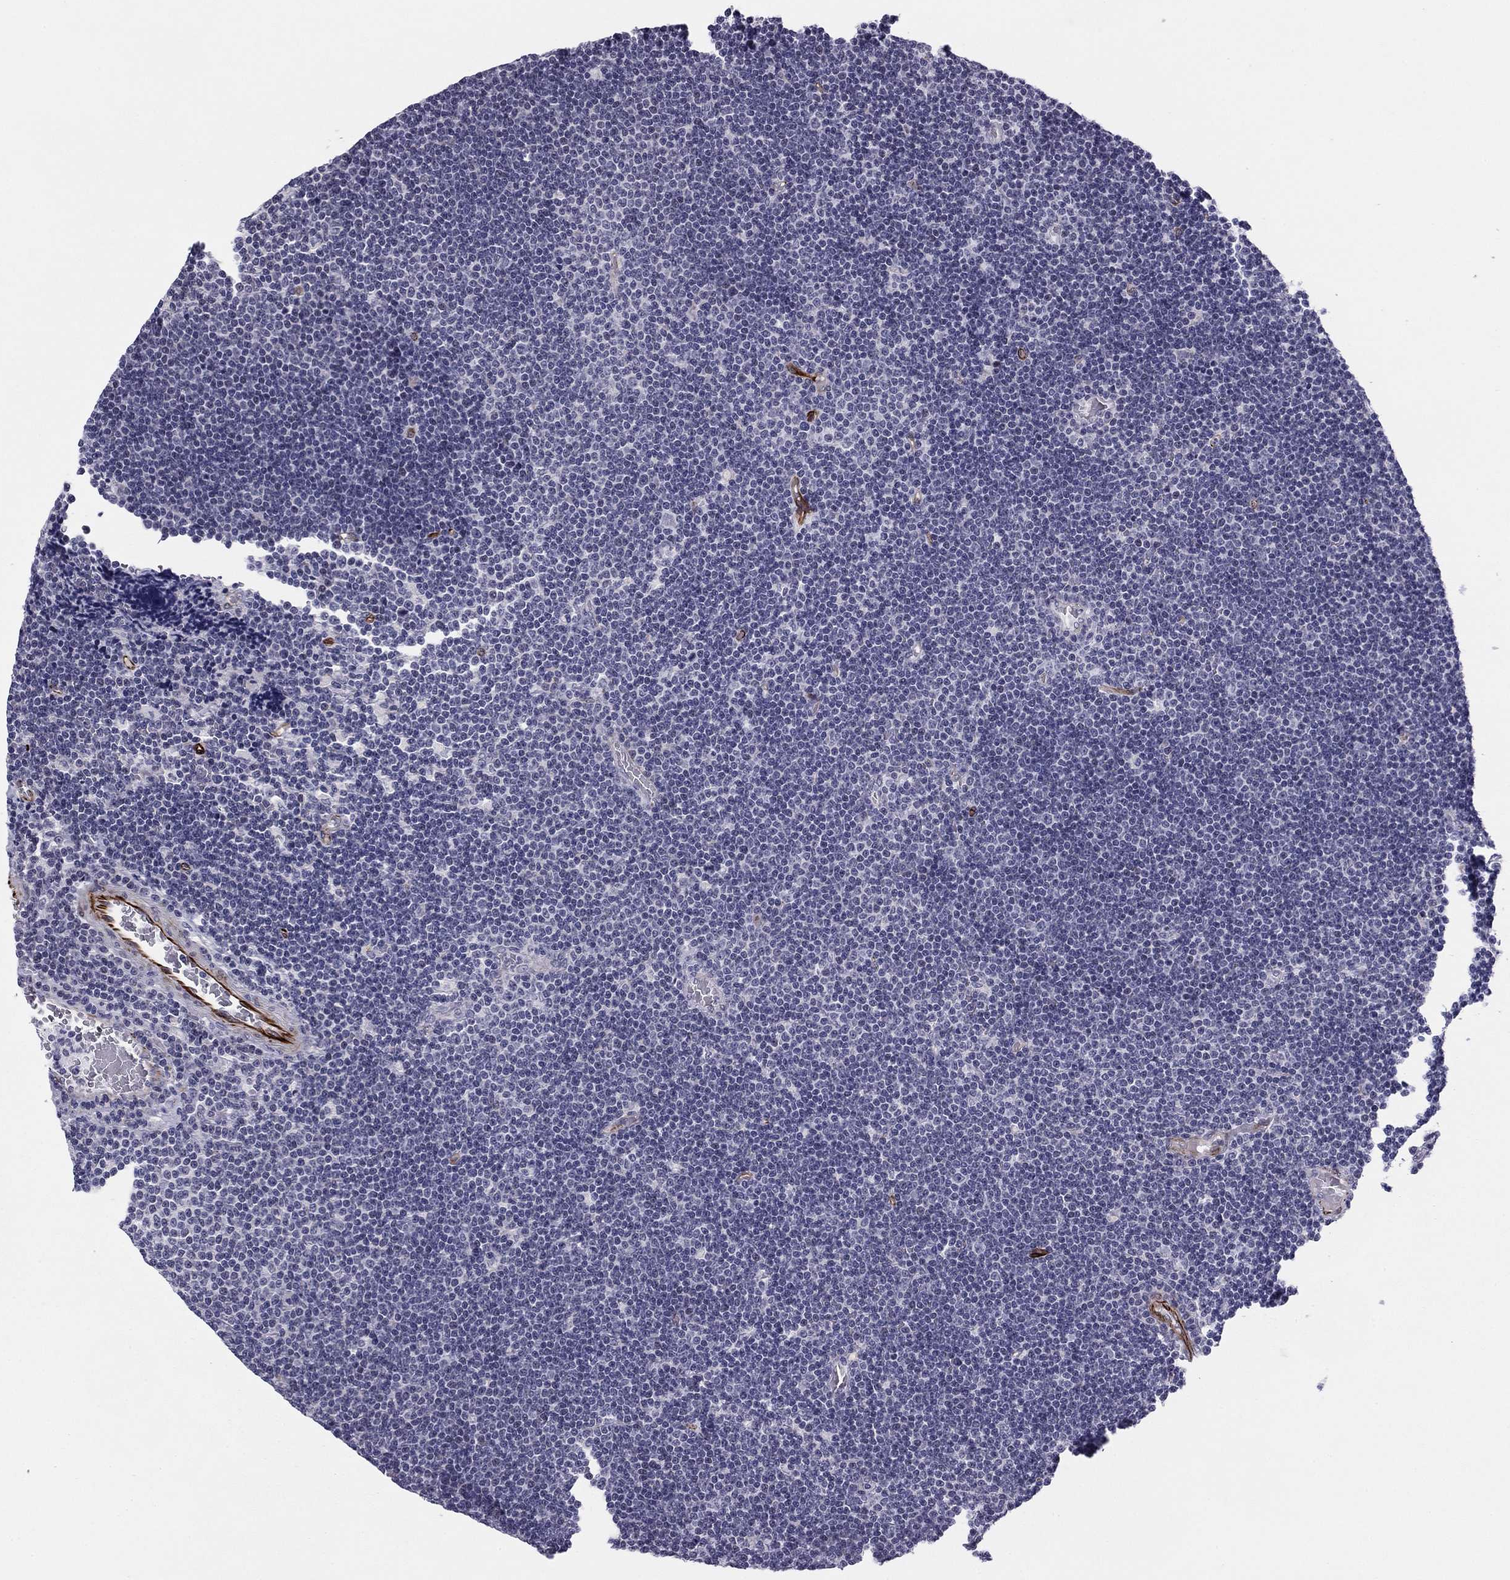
{"staining": {"intensity": "negative", "quantity": "none", "location": "none"}, "tissue": "lymphoma", "cell_type": "Tumor cells", "image_type": "cancer", "snomed": [{"axis": "morphology", "description": "Malignant lymphoma, non-Hodgkin's type, Low grade"}, {"axis": "topography", "description": "Brain"}], "caption": "Immunohistochemistry (IHC) image of neoplastic tissue: malignant lymphoma, non-Hodgkin's type (low-grade) stained with DAB (3,3'-diaminobenzidine) shows no significant protein expression in tumor cells. Brightfield microscopy of immunohistochemistry (IHC) stained with DAB (brown) and hematoxylin (blue), captured at high magnification.", "gene": "ANKS4B", "patient": {"sex": "female", "age": 66}}